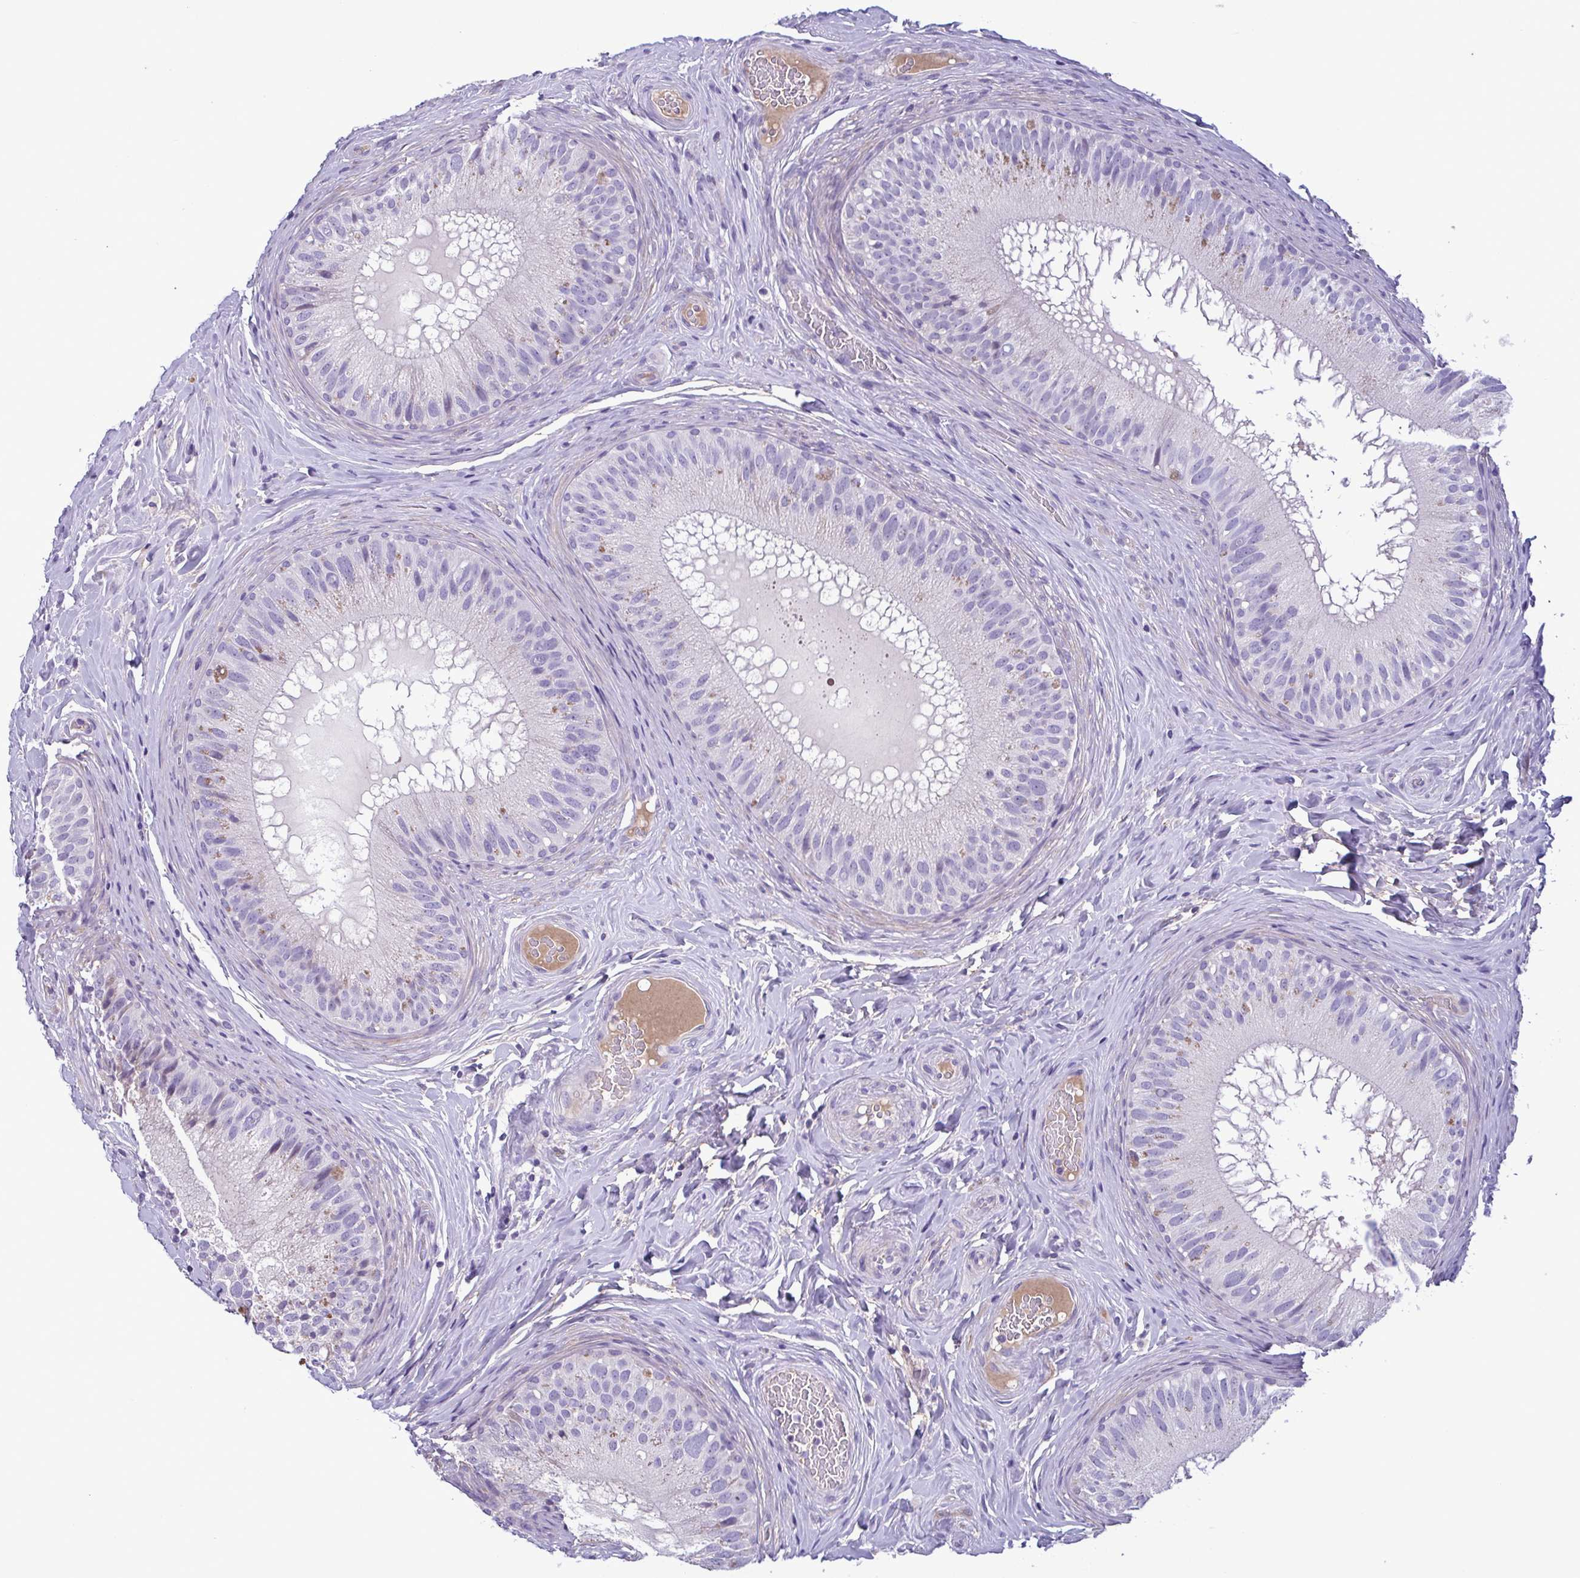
{"staining": {"intensity": "negative", "quantity": "none", "location": "none"}, "tissue": "epididymis", "cell_type": "Glandular cells", "image_type": "normal", "snomed": [{"axis": "morphology", "description": "Normal tissue, NOS"}, {"axis": "topography", "description": "Epididymis"}], "caption": "Immunohistochemistry of unremarkable human epididymis demonstrates no staining in glandular cells.", "gene": "F13B", "patient": {"sex": "male", "age": 34}}